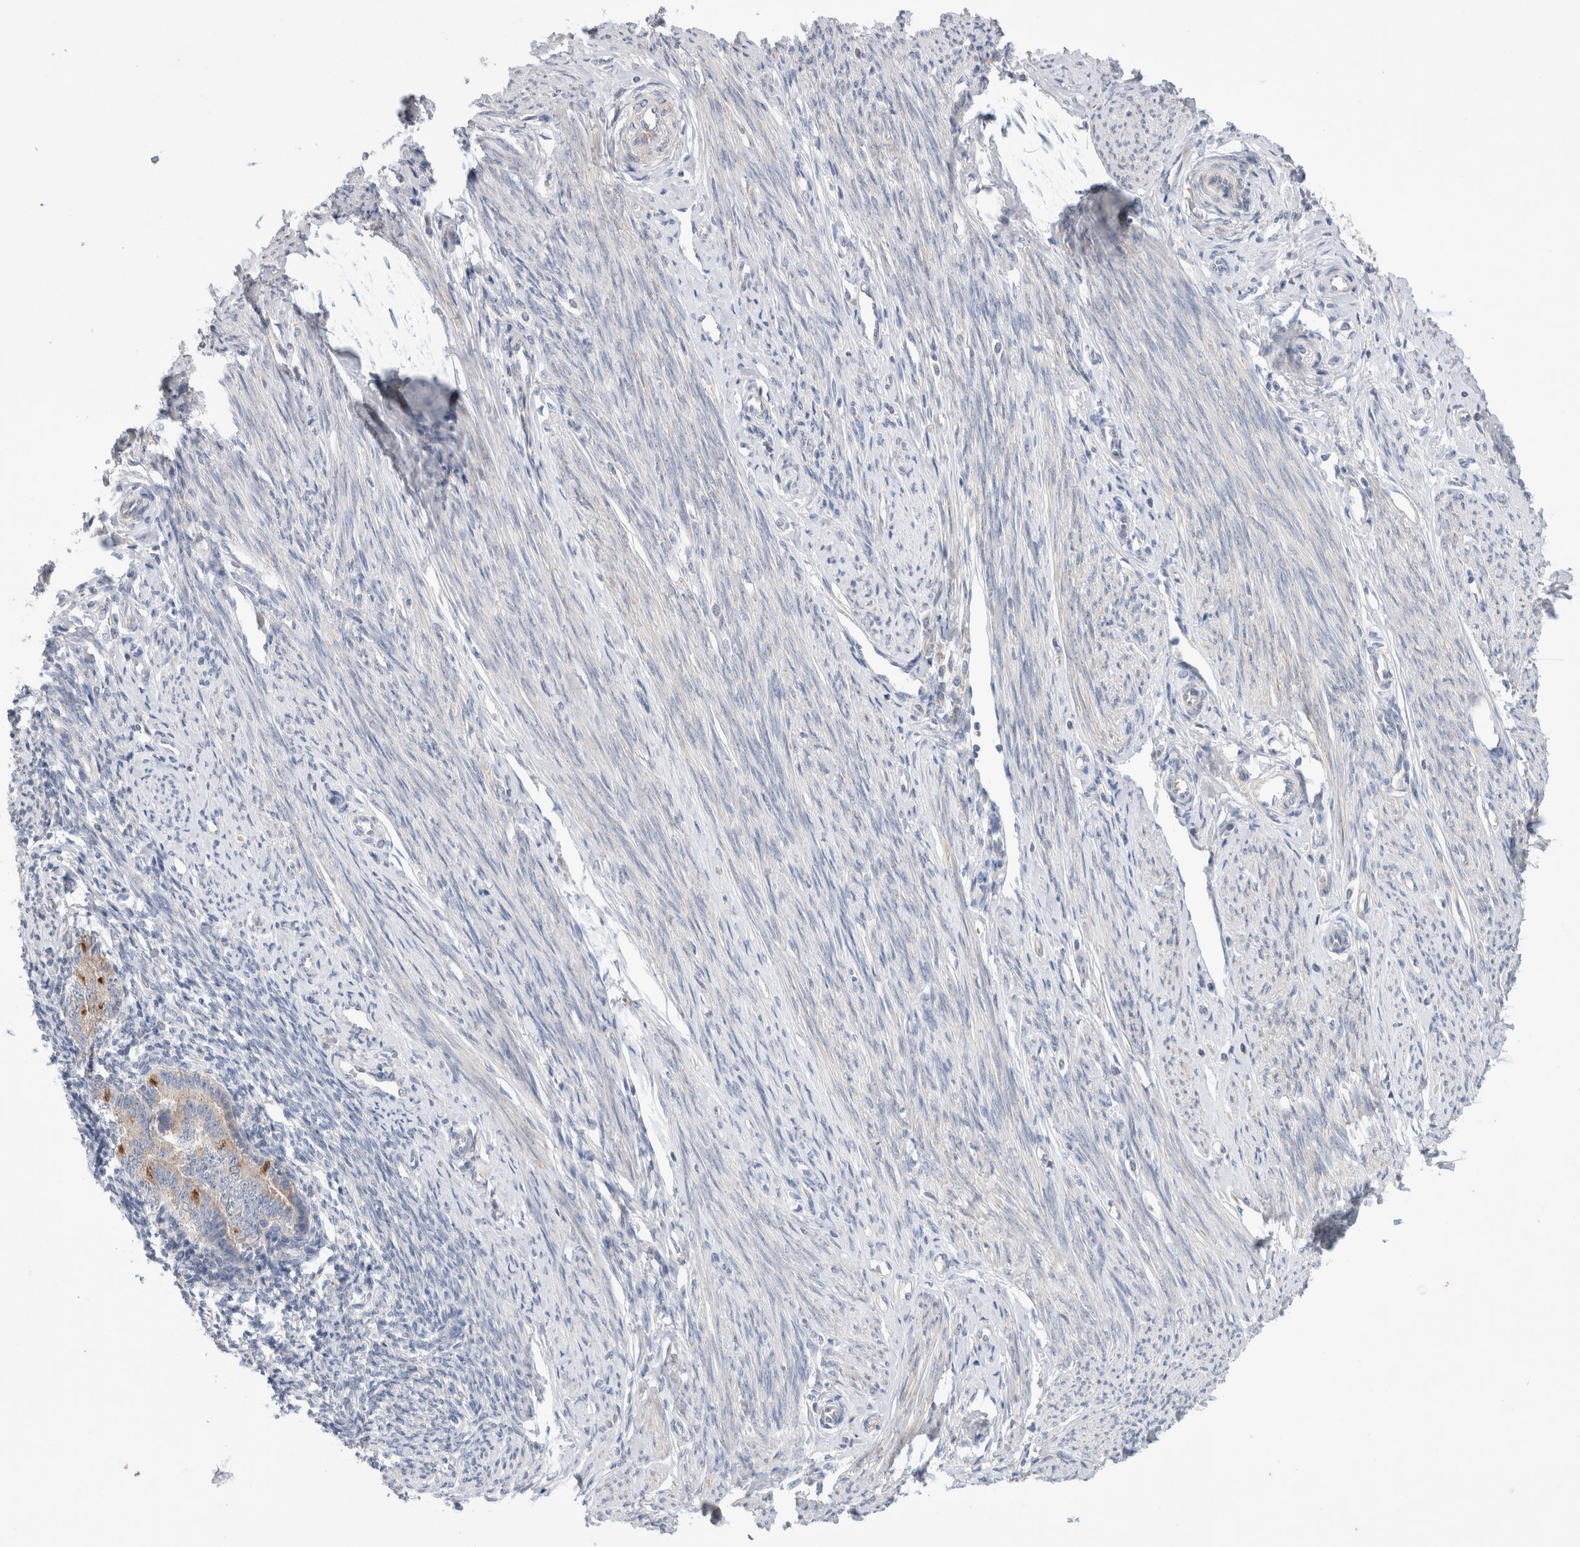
{"staining": {"intensity": "negative", "quantity": "none", "location": "none"}, "tissue": "endometrium", "cell_type": "Cells in endometrial stroma", "image_type": "normal", "snomed": [{"axis": "morphology", "description": "Normal tissue, NOS"}, {"axis": "topography", "description": "Endometrium"}], "caption": "A high-resolution micrograph shows IHC staining of unremarkable endometrium, which shows no significant positivity in cells in endometrial stroma.", "gene": "IFT74", "patient": {"sex": "female", "age": 56}}